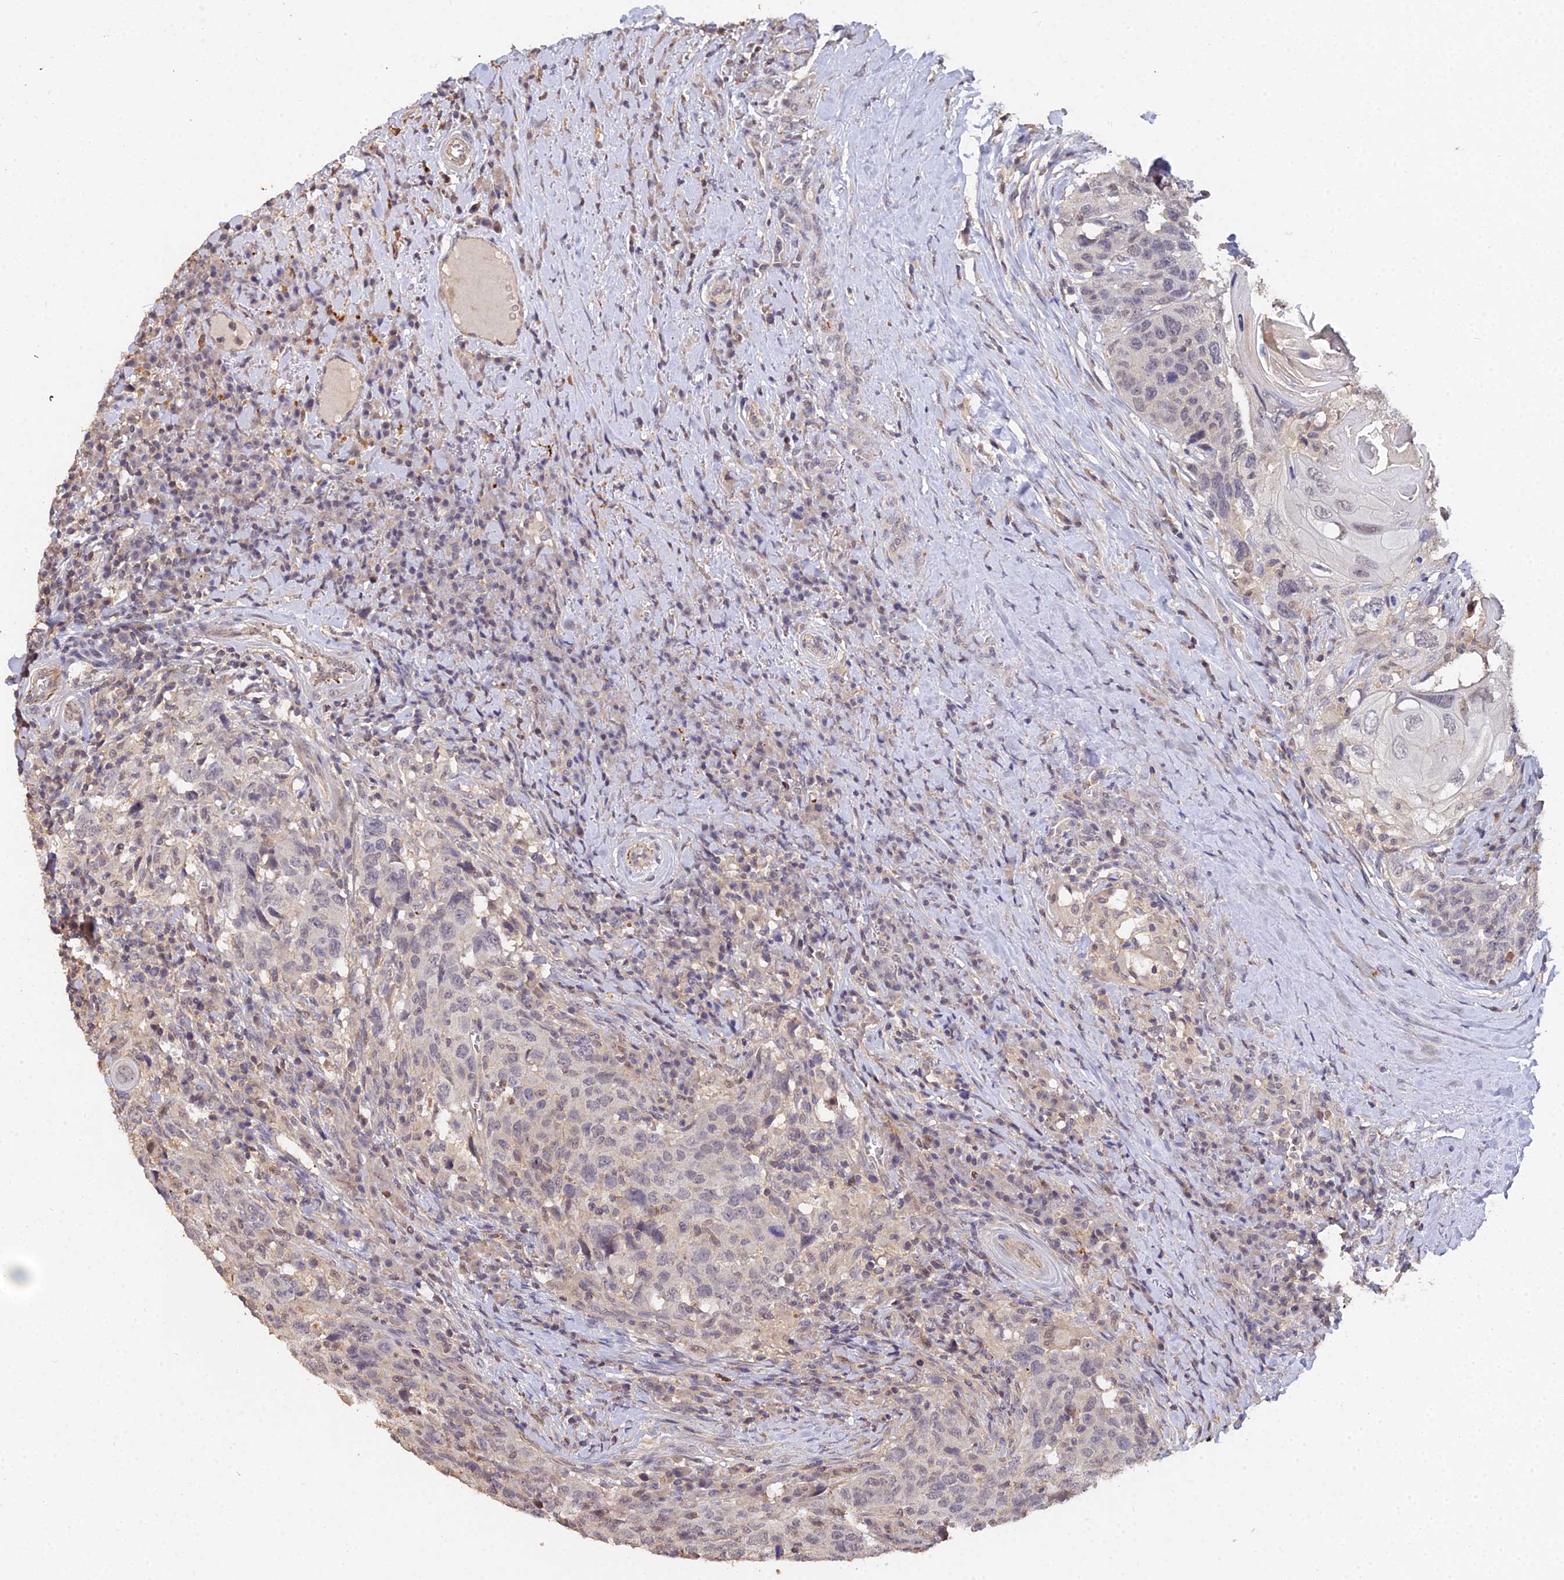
{"staining": {"intensity": "weak", "quantity": "<25%", "location": "nuclear"}, "tissue": "head and neck cancer", "cell_type": "Tumor cells", "image_type": "cancer", "snomed": [{"axis": "morphology", "description": "Squamous cell carcinoma, NOS"}, {"axis": "topography", "description": "Head-Neck"}], "caption": "A micrograph of squamous cell carcinoma (head and neck) stained for a protein reveals no brown staining in tumor cells. The staining was performed using DAB to visualize the protein expression in brown, while the nuclei were stained in blue with hematoxylin (Magnification: 20x).", "gene": "LSM5", "patient": {"sex": "male", "age": 66}}